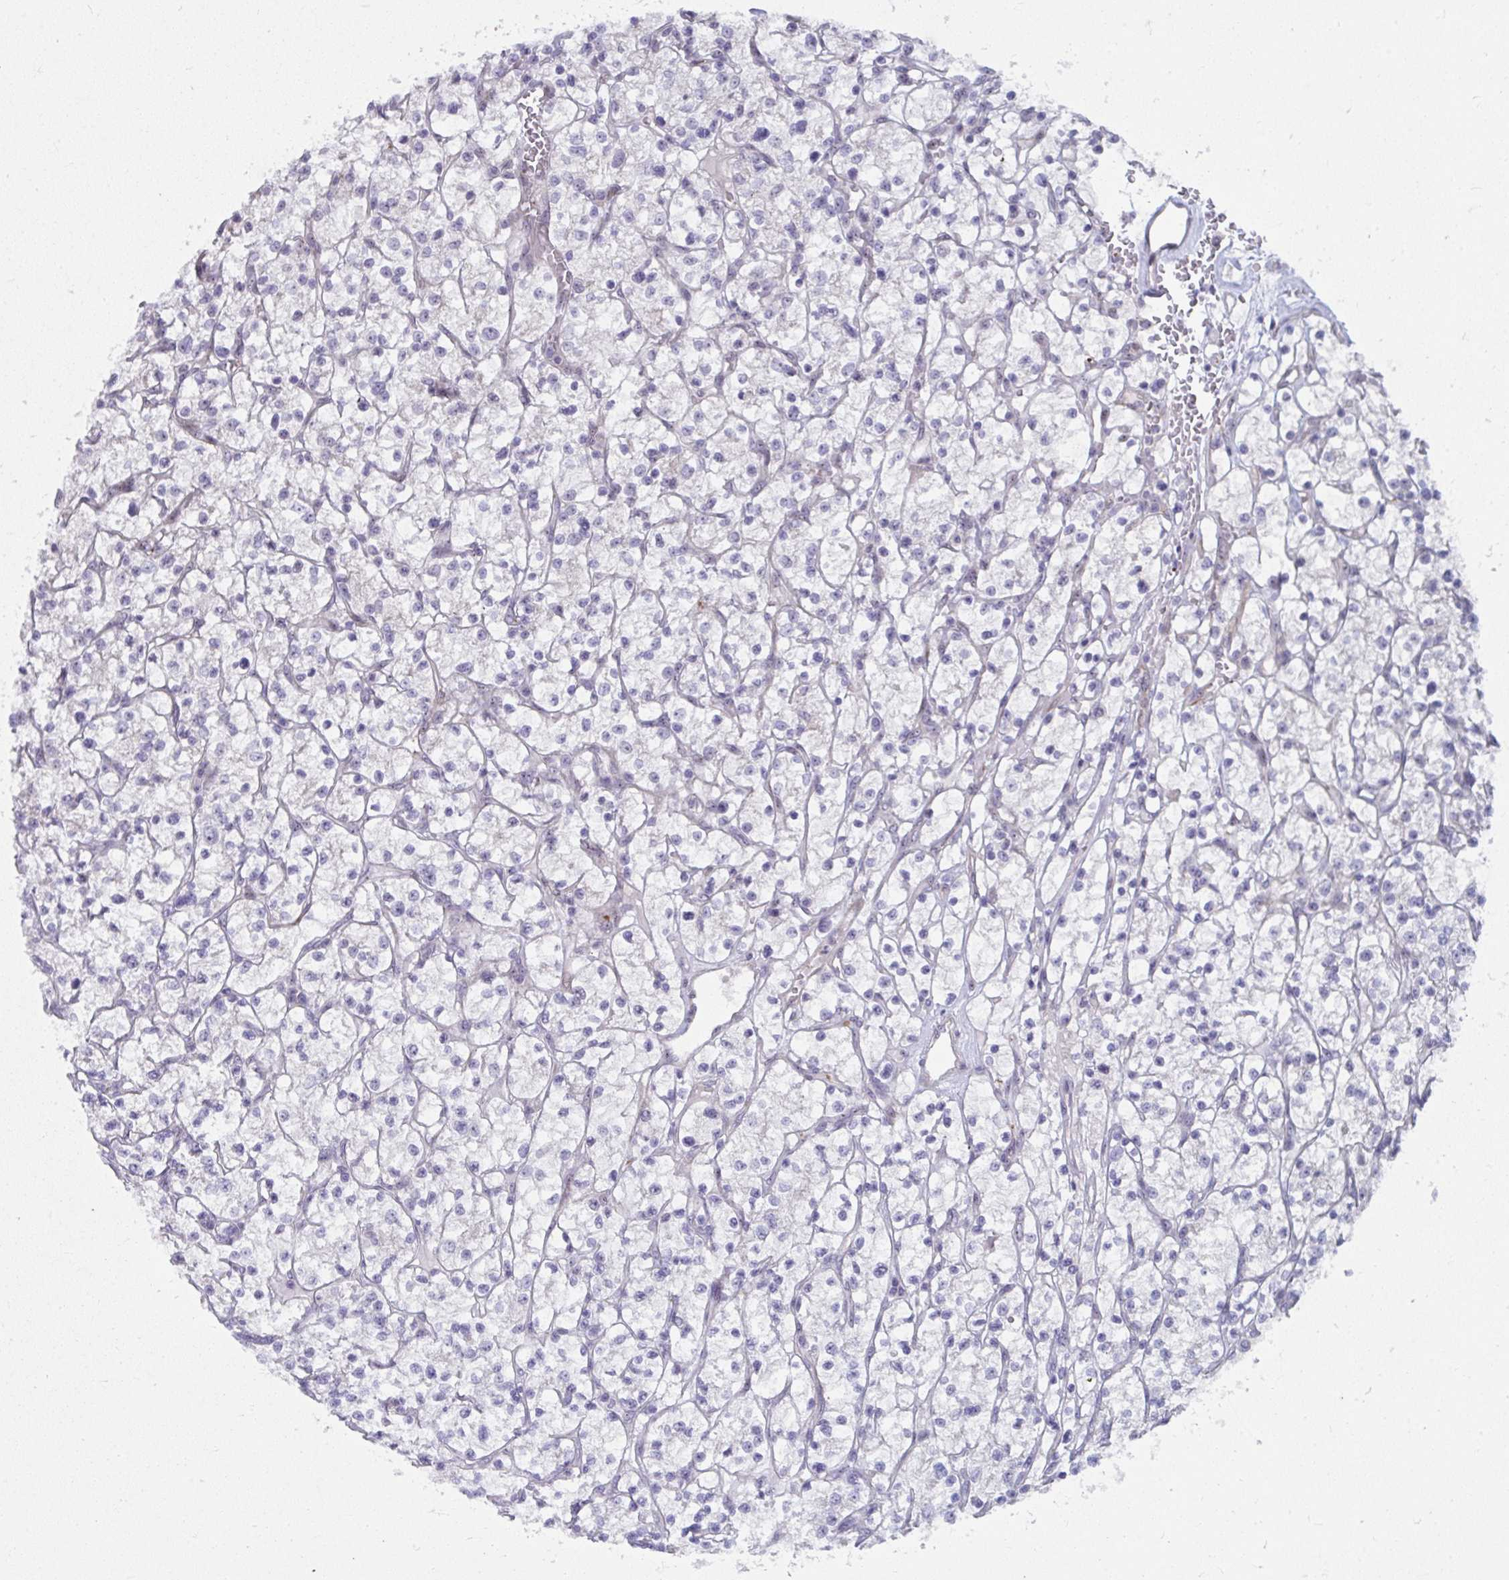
{"staining": {"intensity": "negative", "quantity": "none", "location": "none"}, "tissue": "renal cancer", "cell_type": "Tumor cells", "image_type": "cancer", "snomed": [{"axis": "morphology", "description": "Adenocarcinoma, NOS"}, {"axis": "topography", "description": "Kidney"}], "caption": "Tumor cells are negative for protein expression in human renal cancer. The staining is performed using DAB brown chromogen with nuclei counter-stained in using hematoxylin.", "gene": "MUS81", "patient": {"sex": "female", "age": 64}}